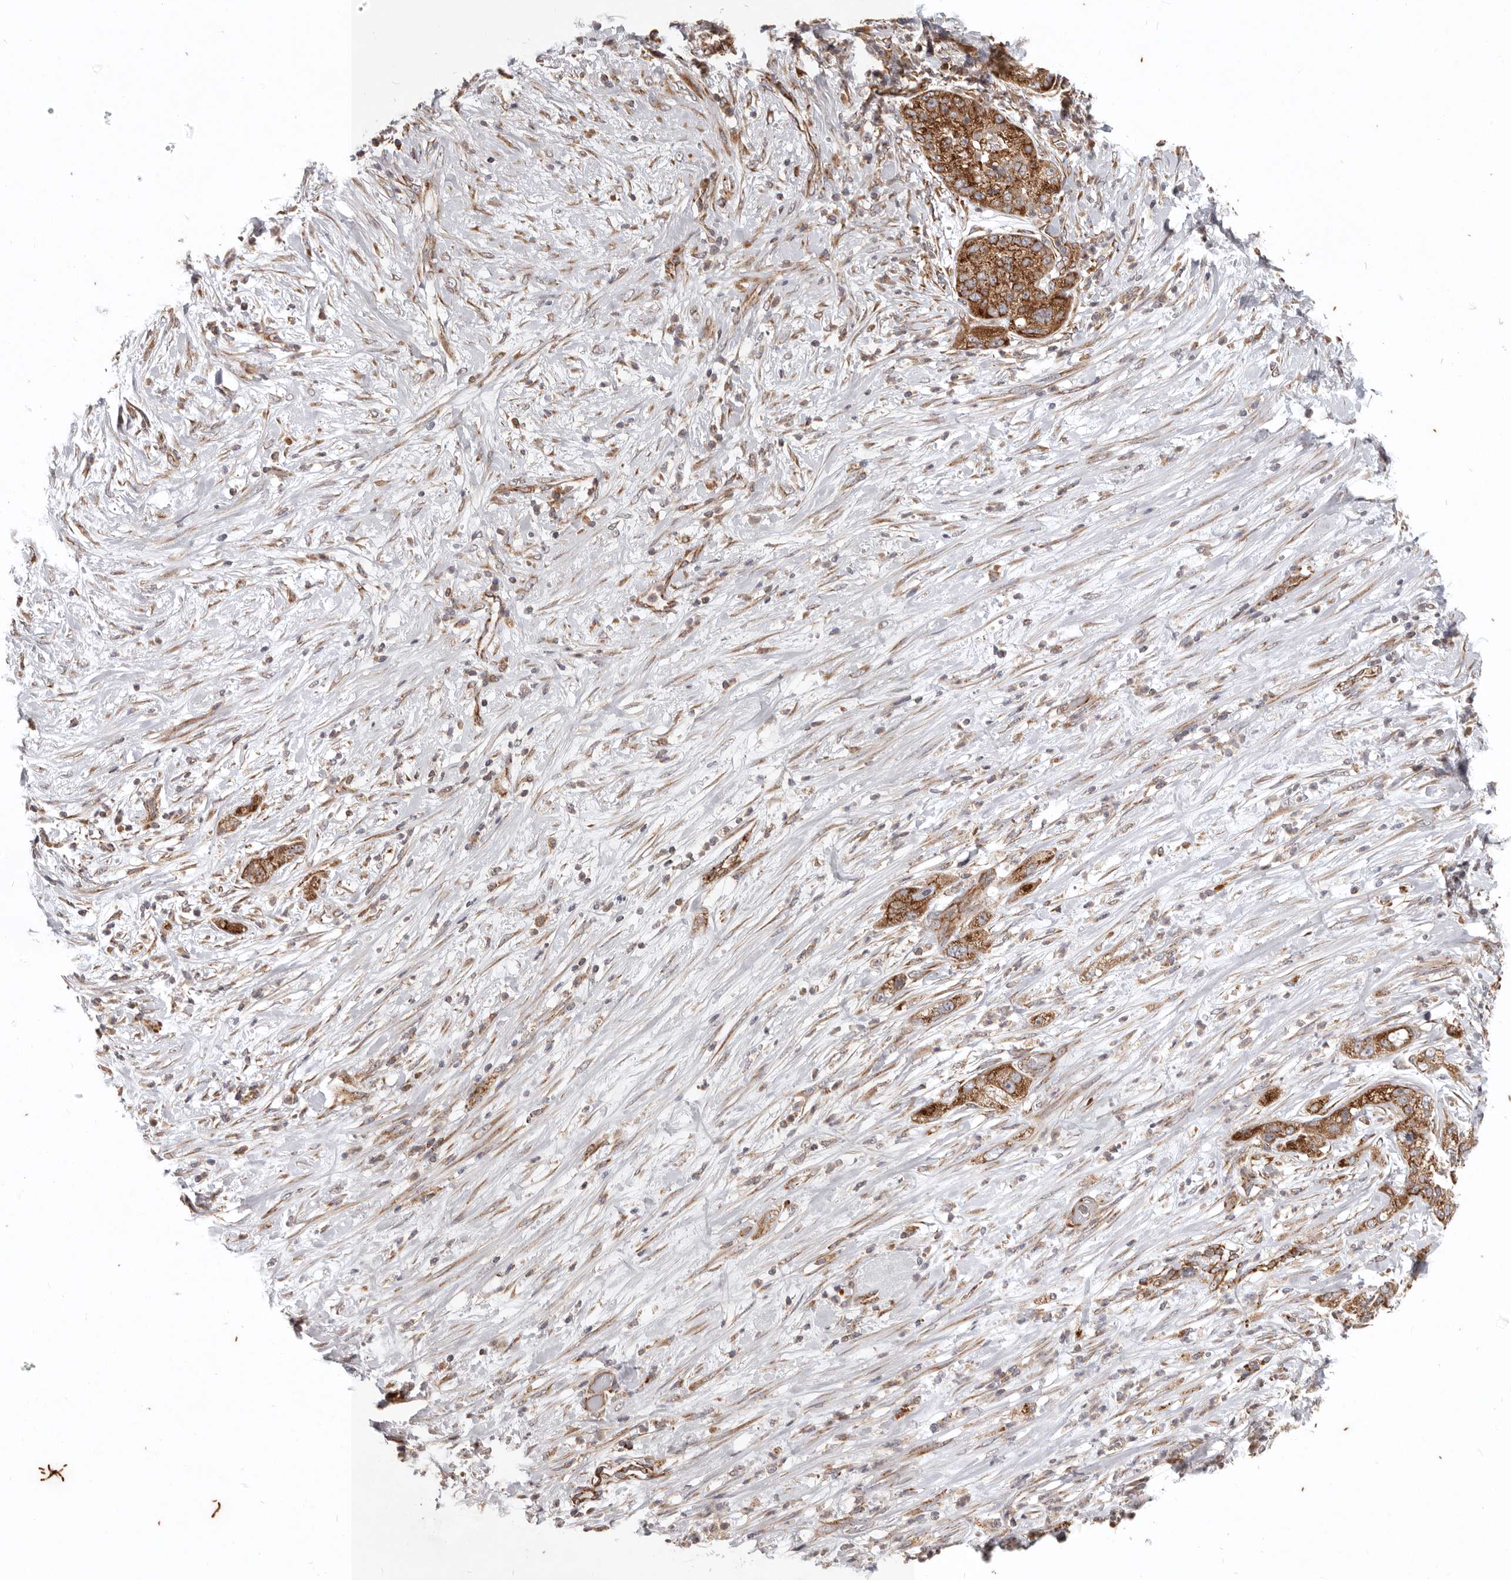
{"staining": {"intensity": "strong", "quantity": ">75%", "location": "cytoplasmic/membranous"}, "tissue": "pancreatic cancer", "cell_type": "Tumor cells", "image_type": "cancer", "snomed": [{"axis": "morphology", "description": "Adenocarcinoma, NOS"}, {"axis": "topography", "description": "Pancreas"}], "caption": "IHC image of neoplastic tissue: human pancreatic adenocarcinoma stained using immunohistochemistry displays high levels of strong protein expression localized specifically in the cytoplasmic/membranous of tumor cells, appearing as a cytoplasmic/membranous brown color.", "gene": "MRPS10", "patient": {"sex": "female", "age": 78}}